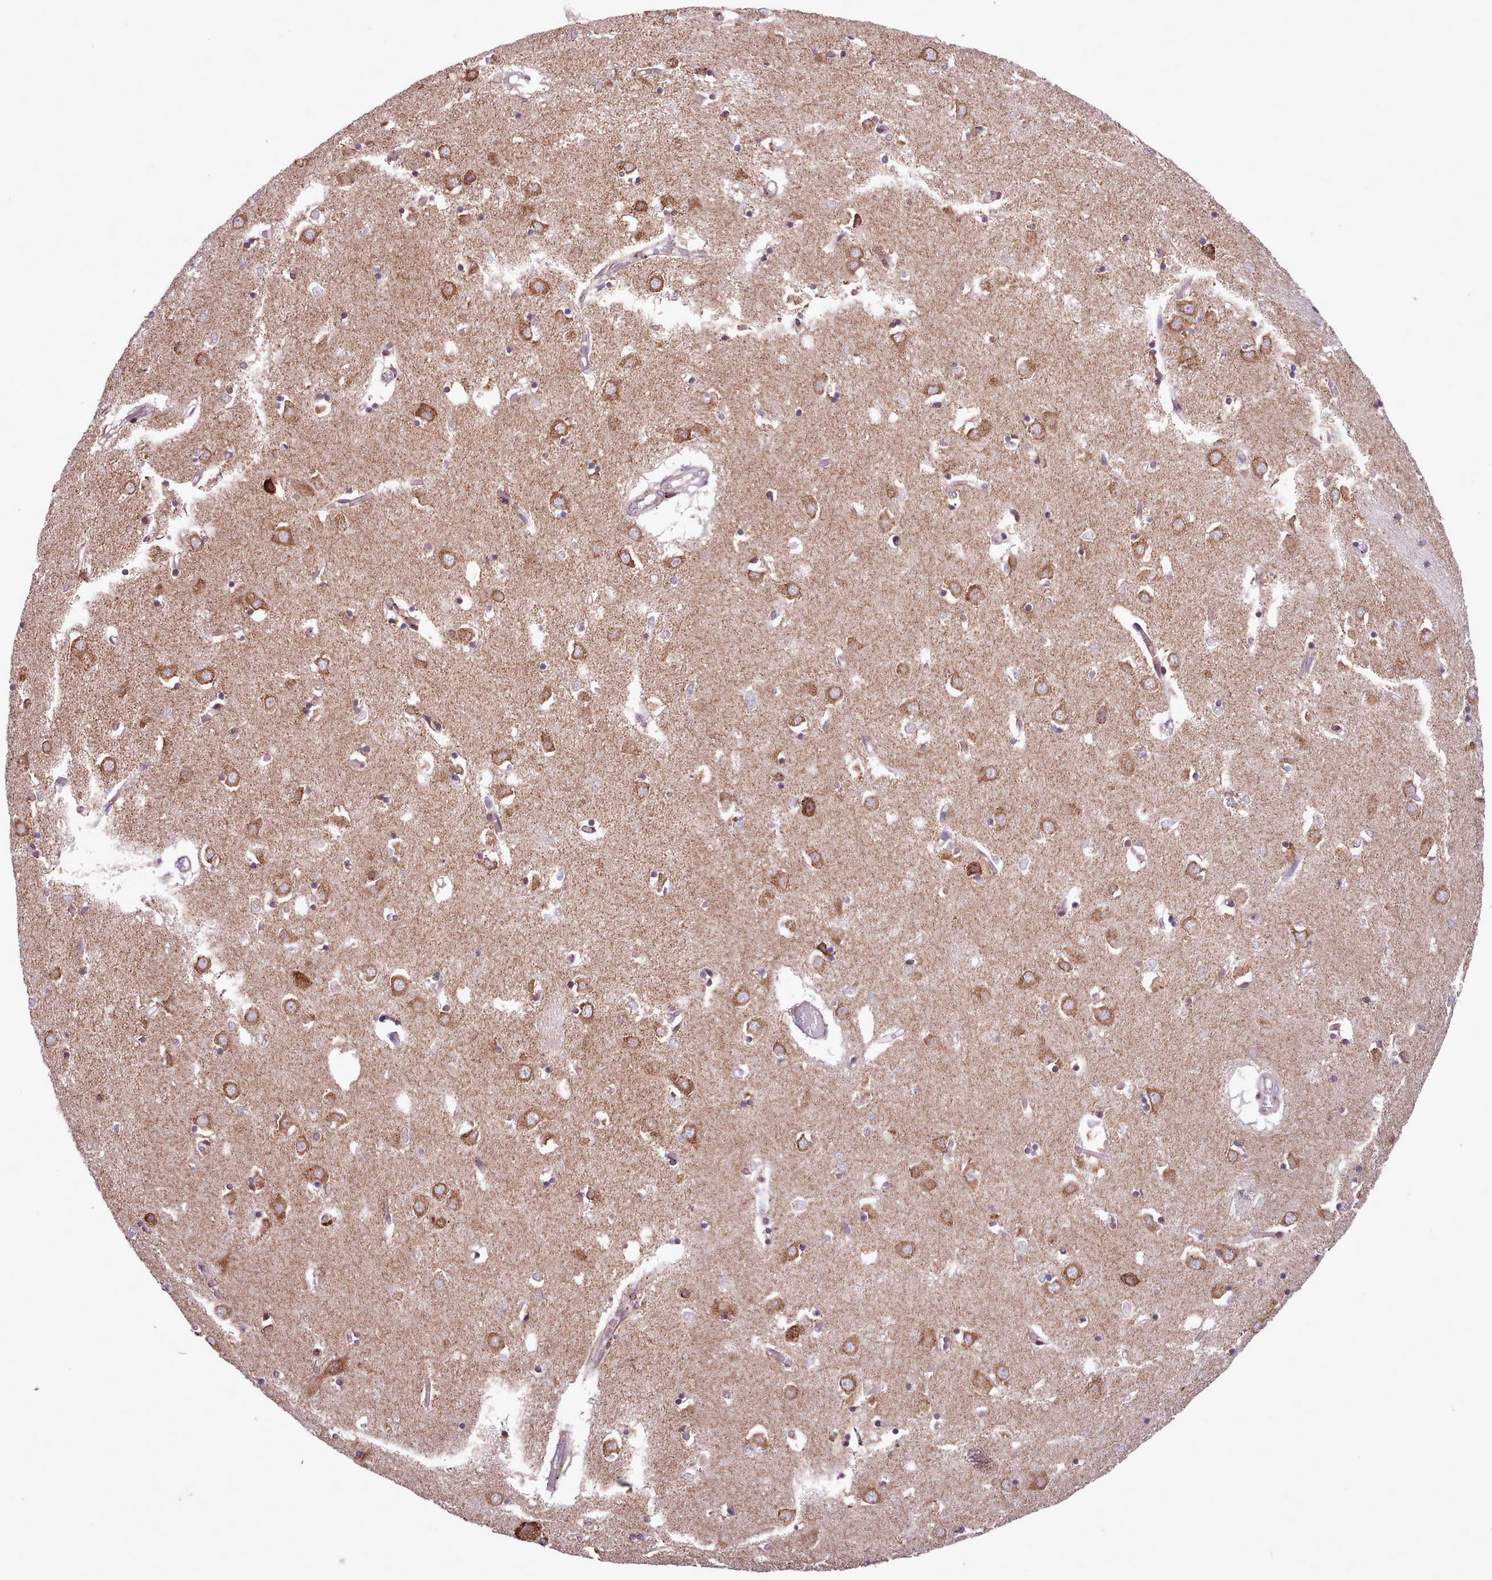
{"staining": {"intensity": "negative", "quantity": "none", "location": "none"}, "tissue": "caudate", "cell_type": "Glial cells", "image_type": "normal", "snomed": [{"axis": "morphology", "description": "Normal tissue, NOS"}, {"axis": "topography", "description": "Lateral ventricle wall"}], "caption": "Immunohistochemical staining of benign human caudate reveals no significant staining in glial cells. (Stains: DAB (3,3'-diaminobenzidine) IHC with hematoxylin counter stain, Microscopy: brightfield microscopy at high magnification).", "gene": "TTLL3", "patient": {"sex": "male", "age": 70}}